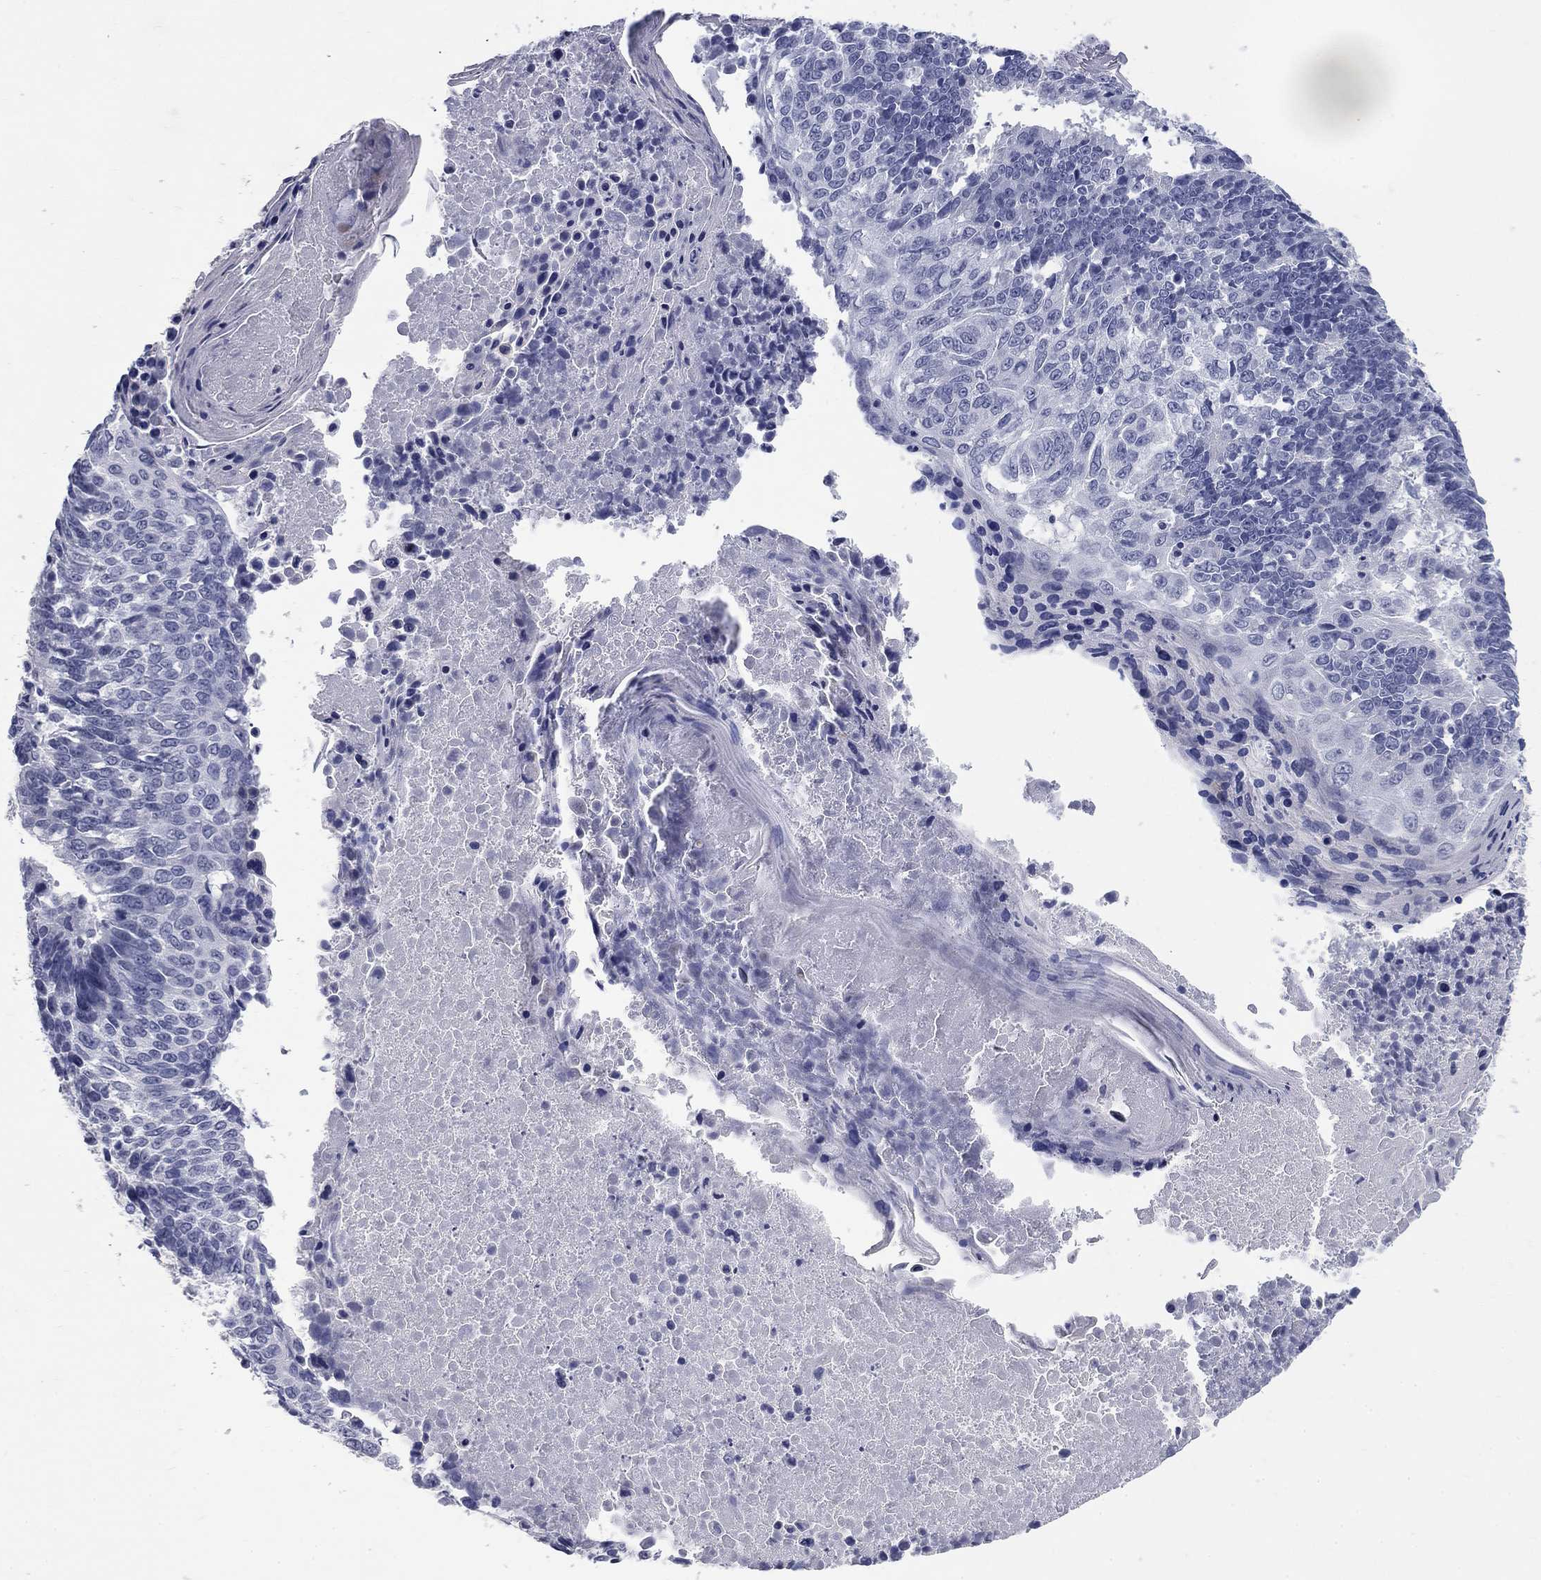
{"staining": {"intensity": "negative", "quantity": "none", "location": "none"}, "tissue": "lung cancer", "cell_type": "Tumor cells", "image_type": "cancer", "snomed": [{"axis": "morphology", "description": "Squamous cell carcinoma, NOS"}, {"axis": "topography", "description": "Lung"}], "caption": "The IHC photomicrograph has no significant positivity in tumor cells of squamous cell carcinoma (lung) tissue.", "gene": "ELAVL4", "patient": {"sex": "male", "age": 73}}